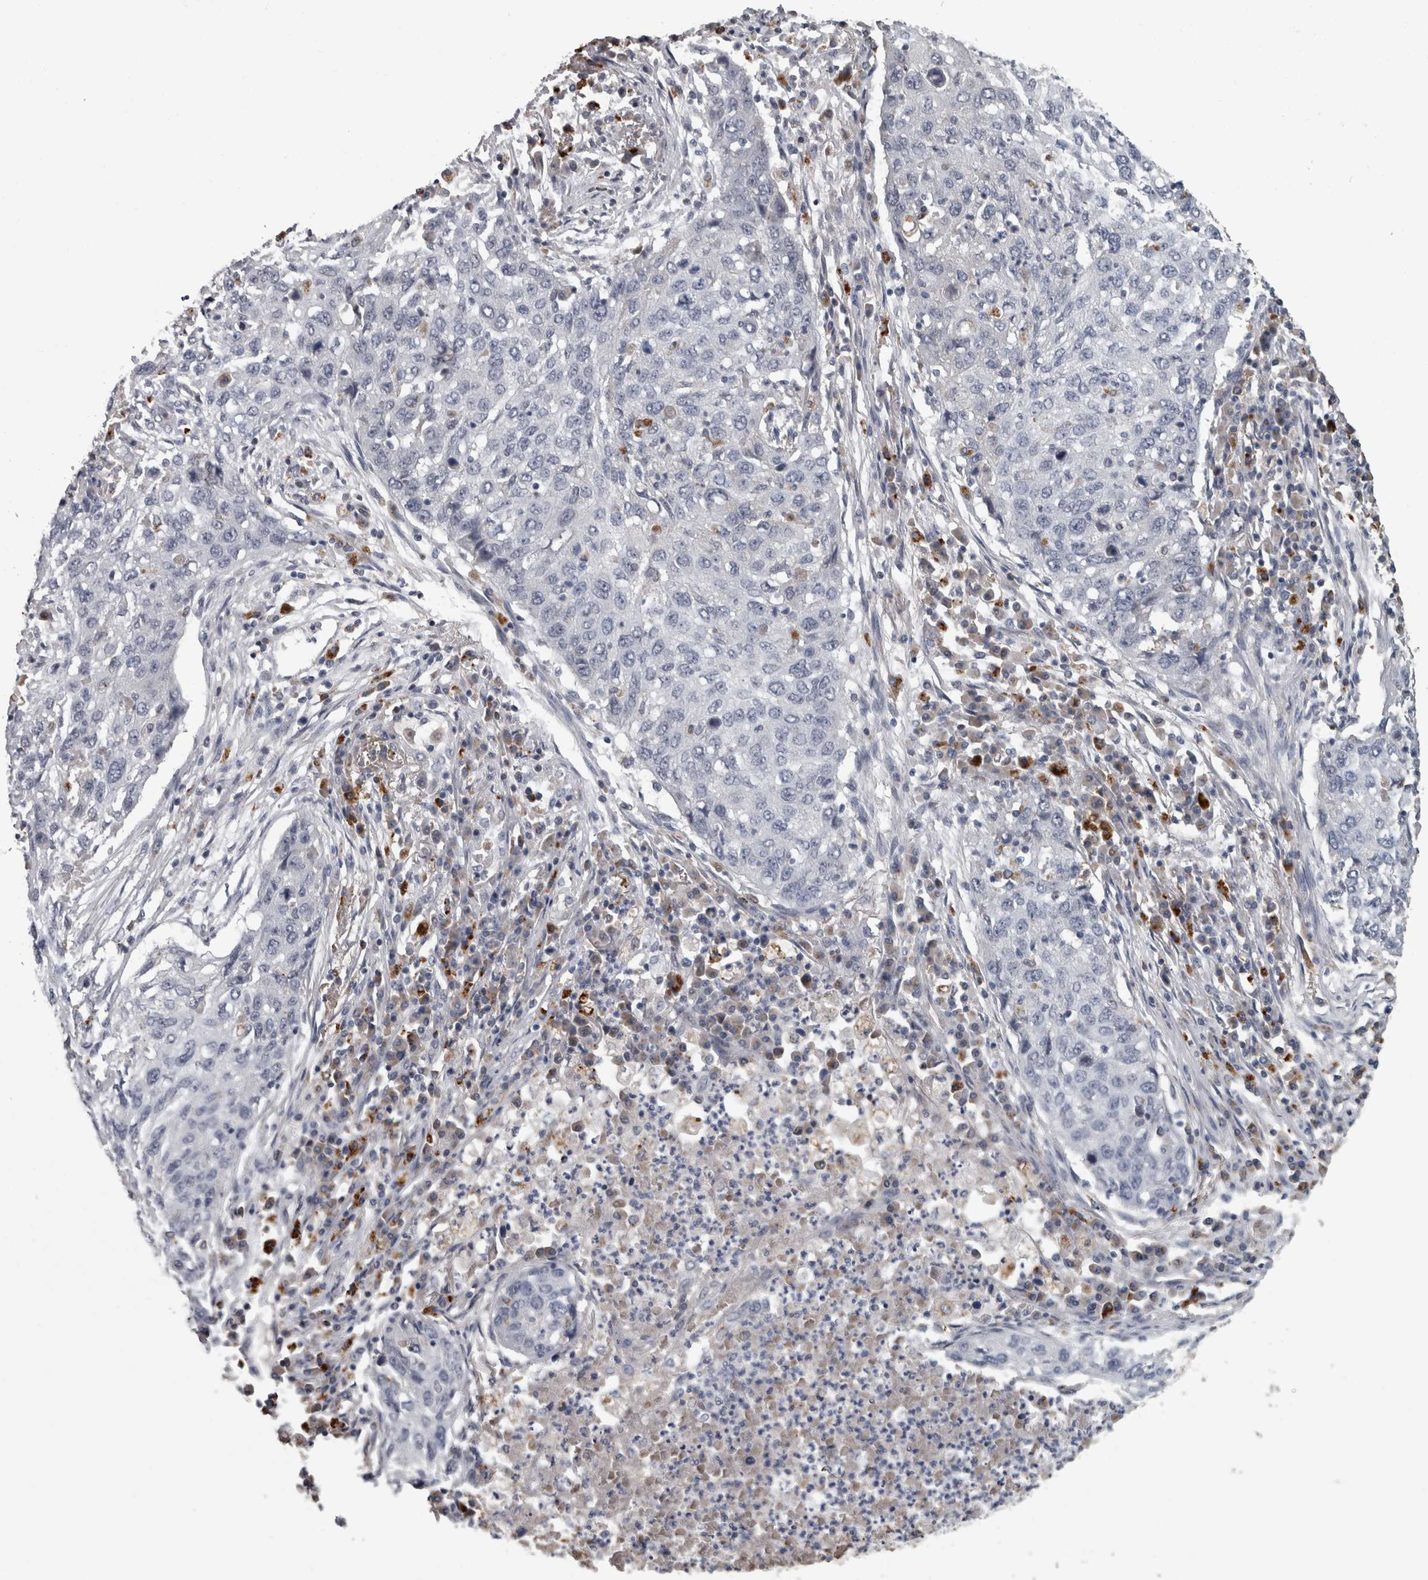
{"staining": {"intensity": "negative", "quantity": "none", "location": "none"}, "tissue": "lung cancer", "cell_type": "Tumor cells", "image_type": "cancer", "snomed": [{"axis": "morphology", "description": "Squamous cell carcinoma, NOS"}, {"axis": "topography", "description": "Lung"}], "caption": "Immunohistochemical staining of human lung squamous cell carcinoma displays no significant staining in tumor cells.", "gene": "NAAA", "patient": {"sex": "female", "age": 63}}